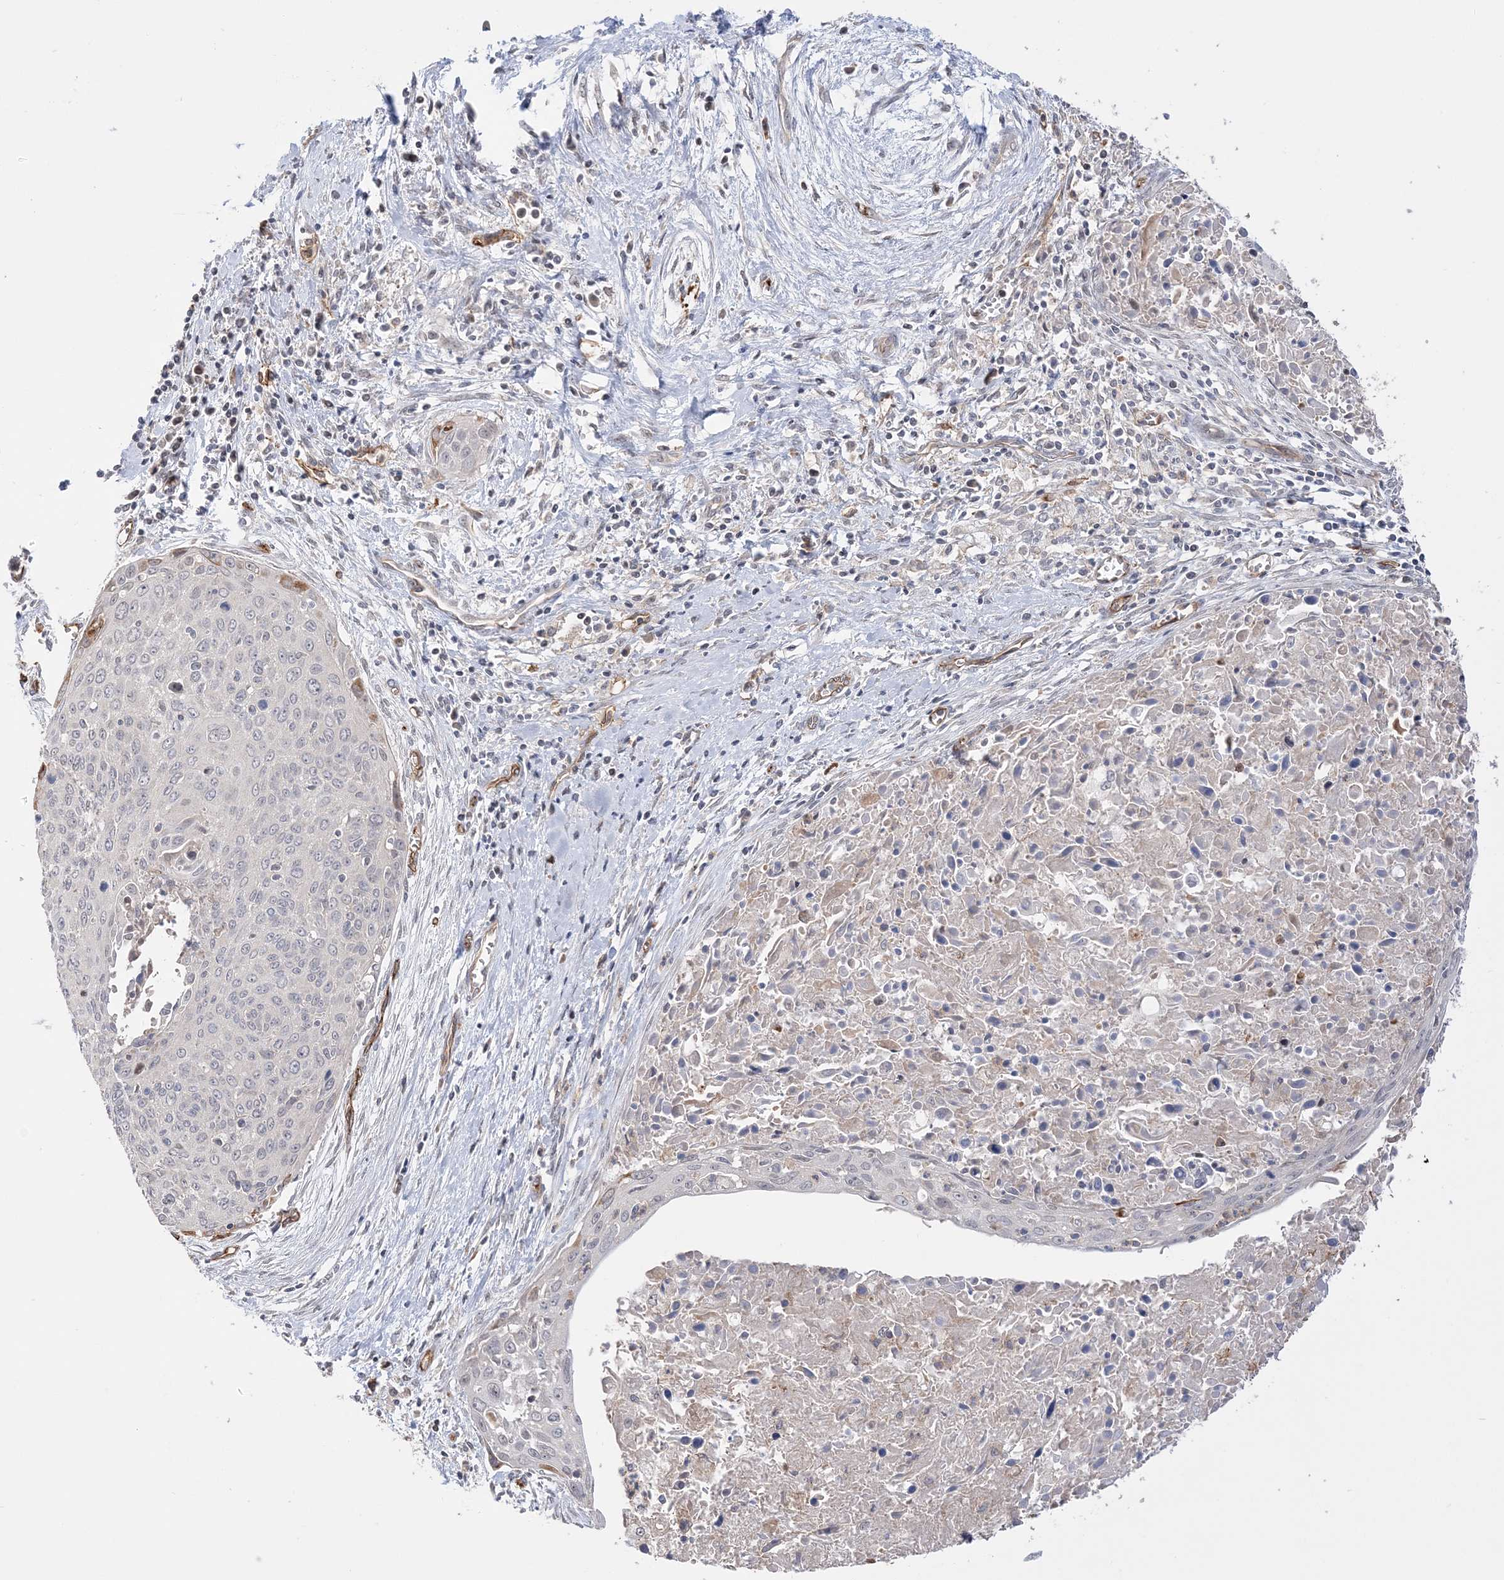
{"staining": {"intensity": "negative", "quantity": "none", "location": "none"}, "tissue": "cervical cancer", "cell_type": "Tumor cells", "image_type": "cancer", "snomed": [{"axis": "morphology", "description": "Squamous cell carcinoma, NOS"}, {"axis": "topography", "description": "Cervix"}], "caption": "Micrograph shows no protein staining in tumor cells of cervical squamous cell carcinoma tissue.", "gene": "FARSB", "patient": {"sex": "female", "age": 55}}